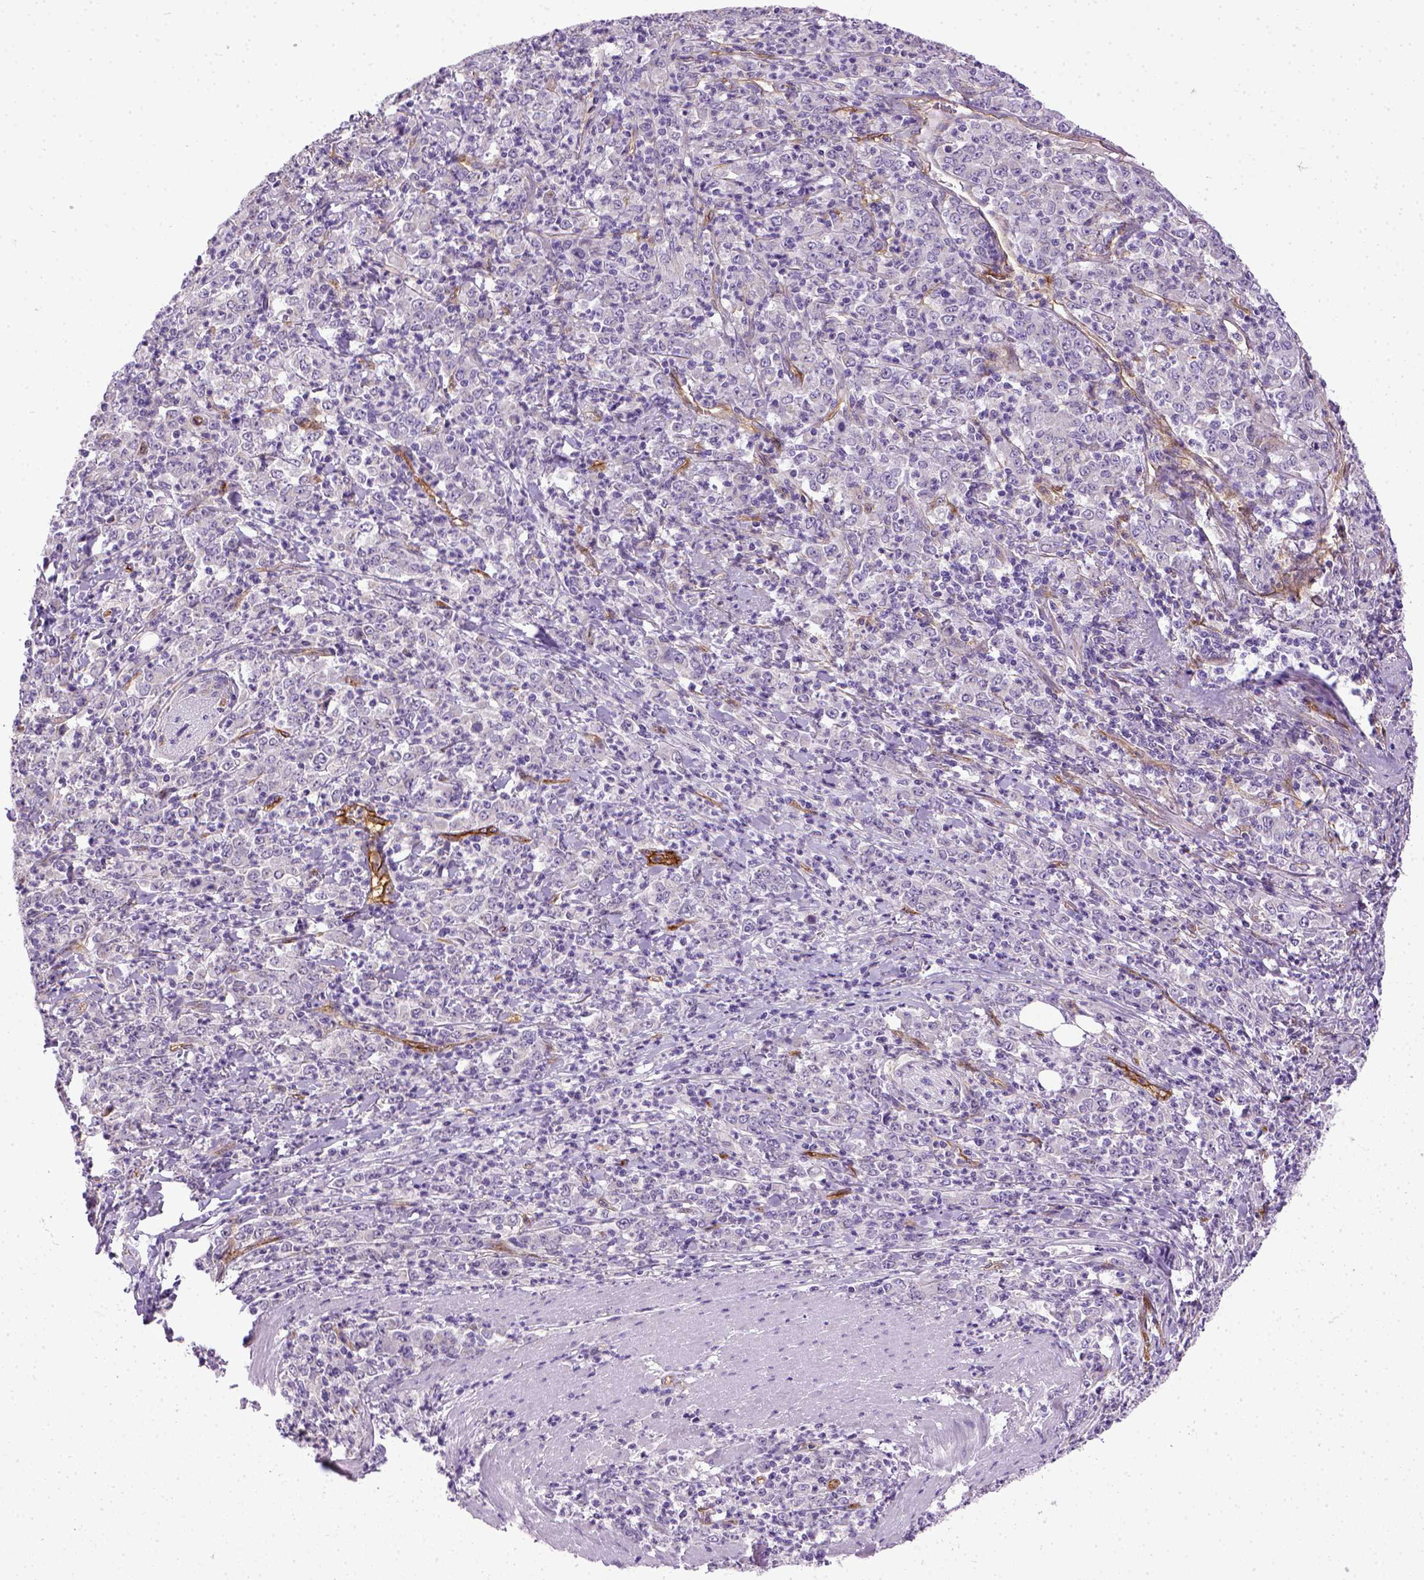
{"staining": {"intensity": "negative", "quantity": "none", "location": "none"}, "tissue": "stomach cancer", "cell_type": "Tumor cells", "image_type": "cancer", "snomed": [{"axis": "morphology", "description": "Adenocarcinoma, NOS"}, {"axis": "topography", "description": "Stomach, lower"}], "caption": "Immunohistochemistry (IHC) of stomach cancer demonstrates no staining in tumor cells.", "gene": "ENG", "patient": {"sex": "female", "age": 71}}